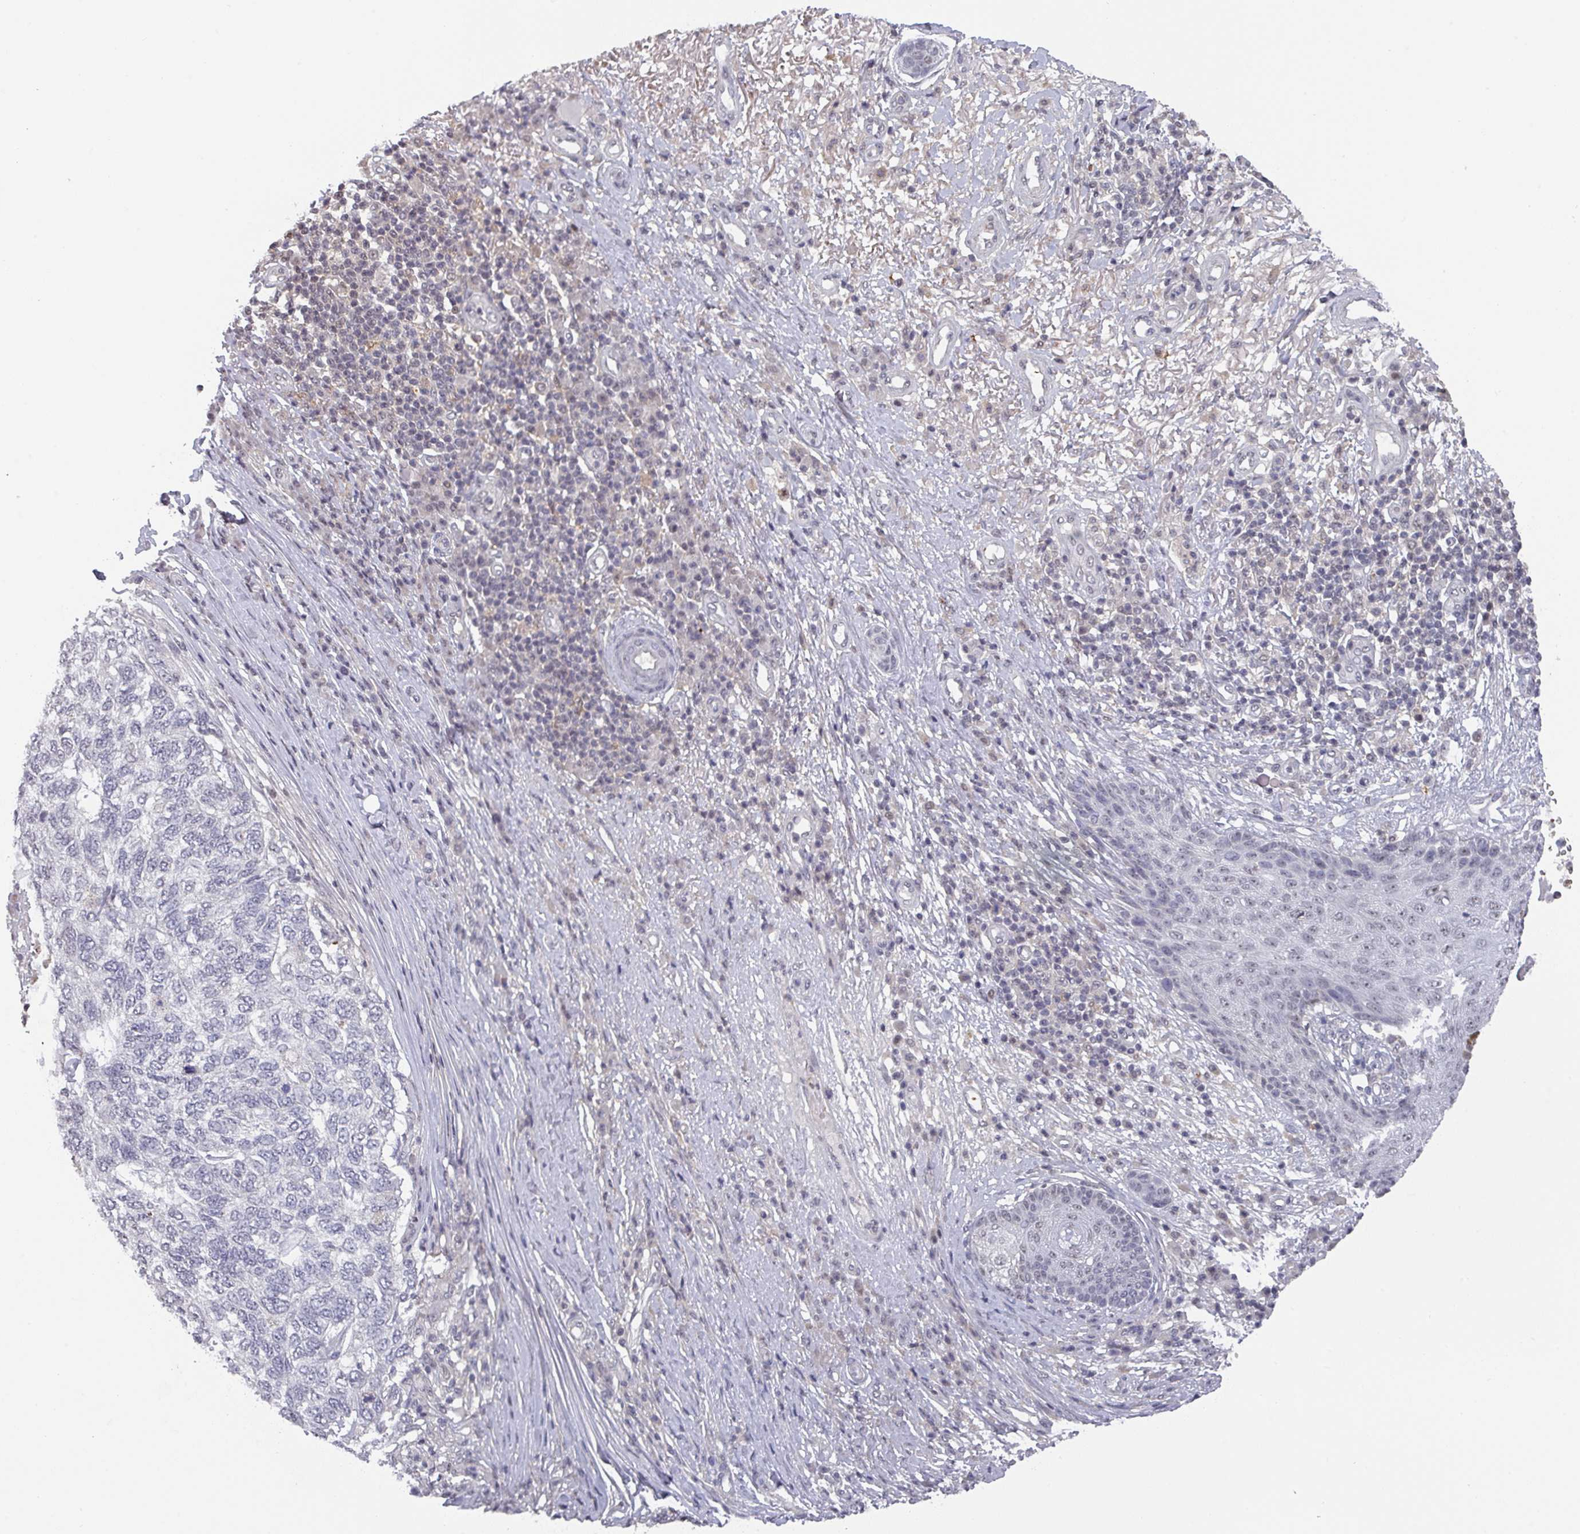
{"staining": {"intensity": "negative", "quantity": "none", "location": "none"}, "tissue": "skin cancer", "cell_type": "Tumor cells", "image_type": "cancer", "snomed": [{"axis": "morphology", "description": "Basal cell carcinoma"}, {"axis": "topography", "description": "Skin"}], "caption": "Skin cancer (basal cell carcinoma) was stained to show a protein in brown. There is no significant expression in tumor cells.", "gene": "ZNF654", "patient": {"sex": "female", "age": 65}}